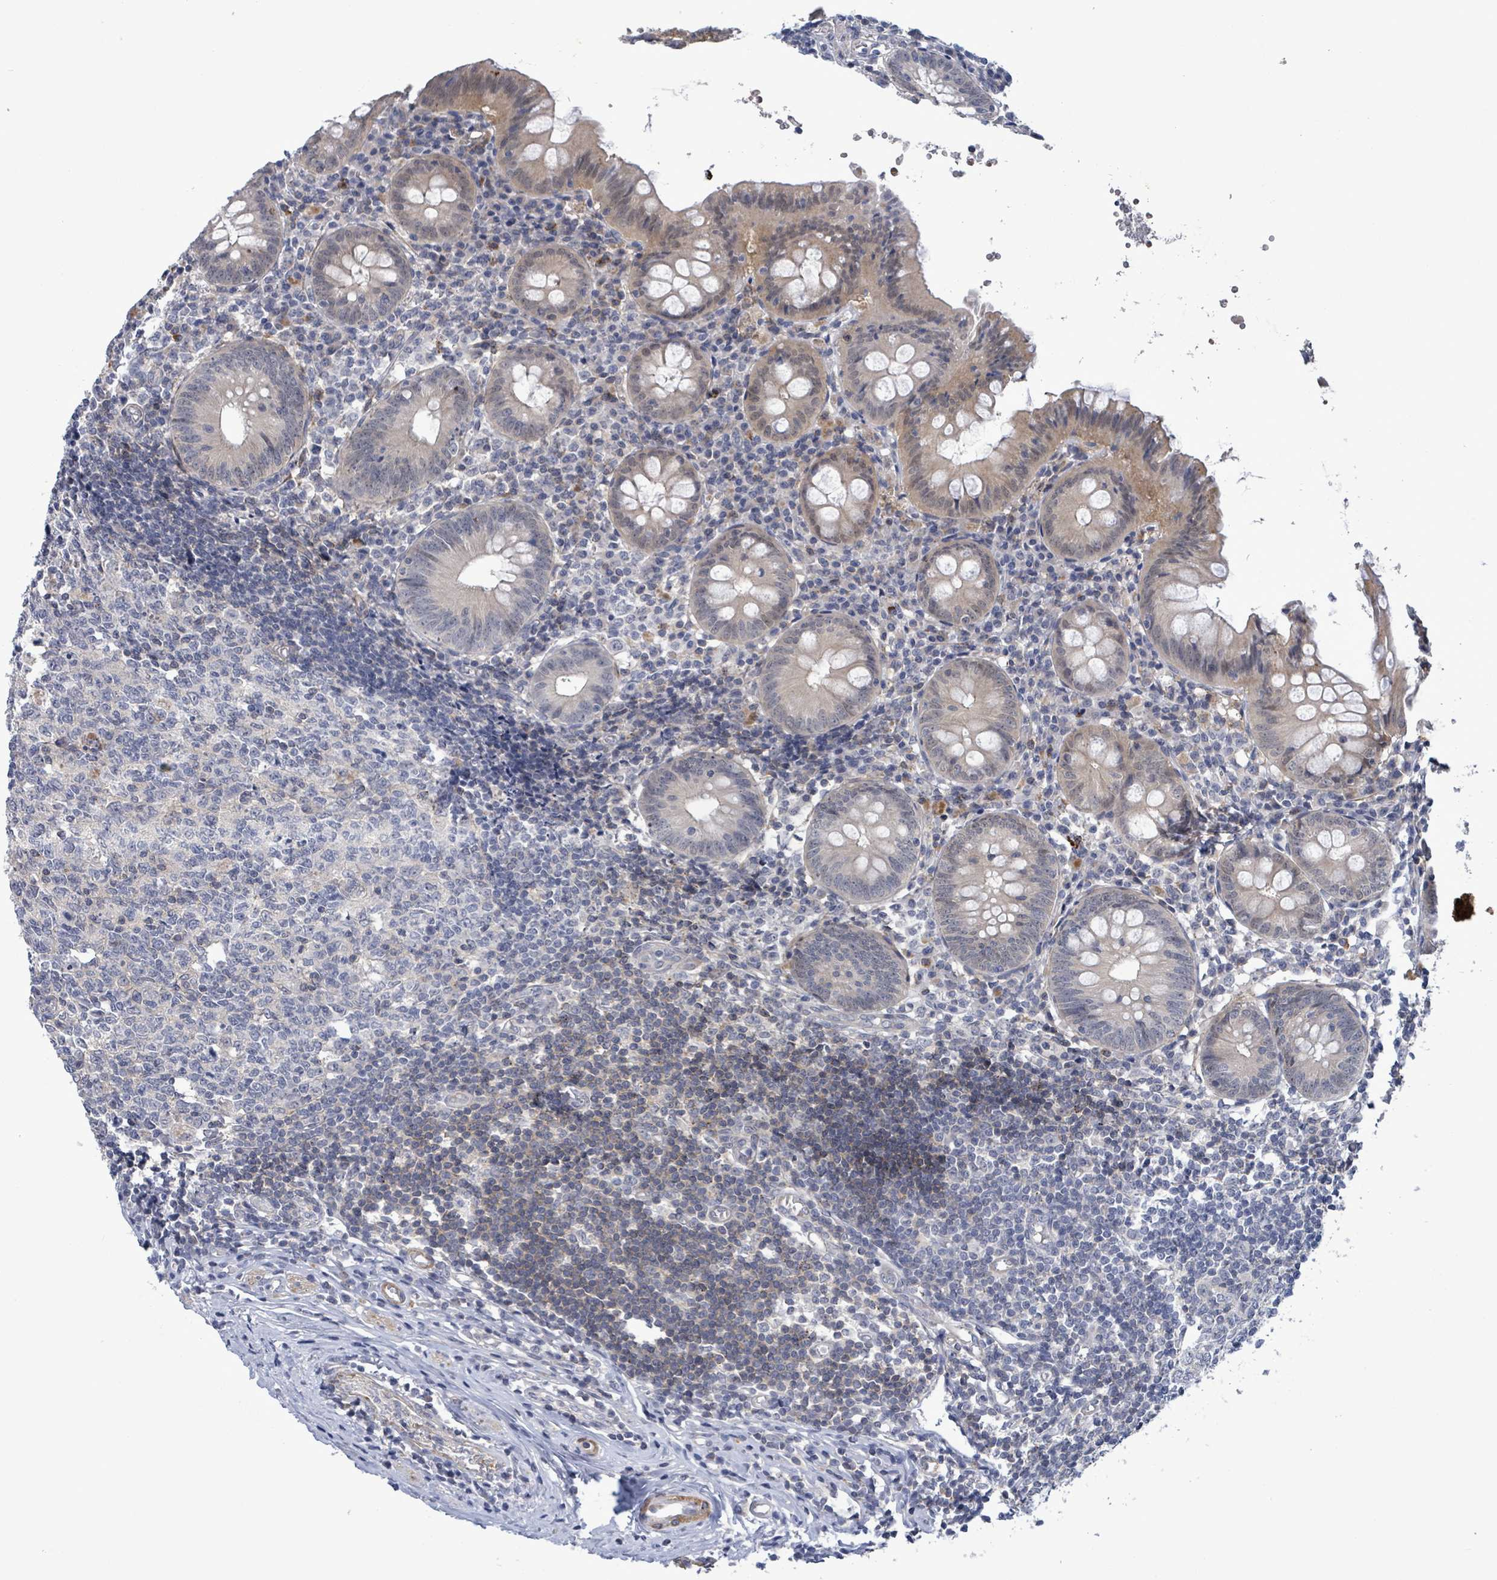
{"staining": {"intensity": "negative", "quantity": "none", "location": "none"}, "tissue": "appendix", "cell_type": "Glandular cells", "image_type": "normal", "snomed": [{"axis": "morphology", "description": "Normal tissue, NOS"}, {"axis": "topography", "description": "Appendix"}], "caption": "Immunohistochemical staining of normal appendix displays no significant expression in glandular cells.", "gene": "AMMECR1", "patient": {"sex": "female", "age": 54}}